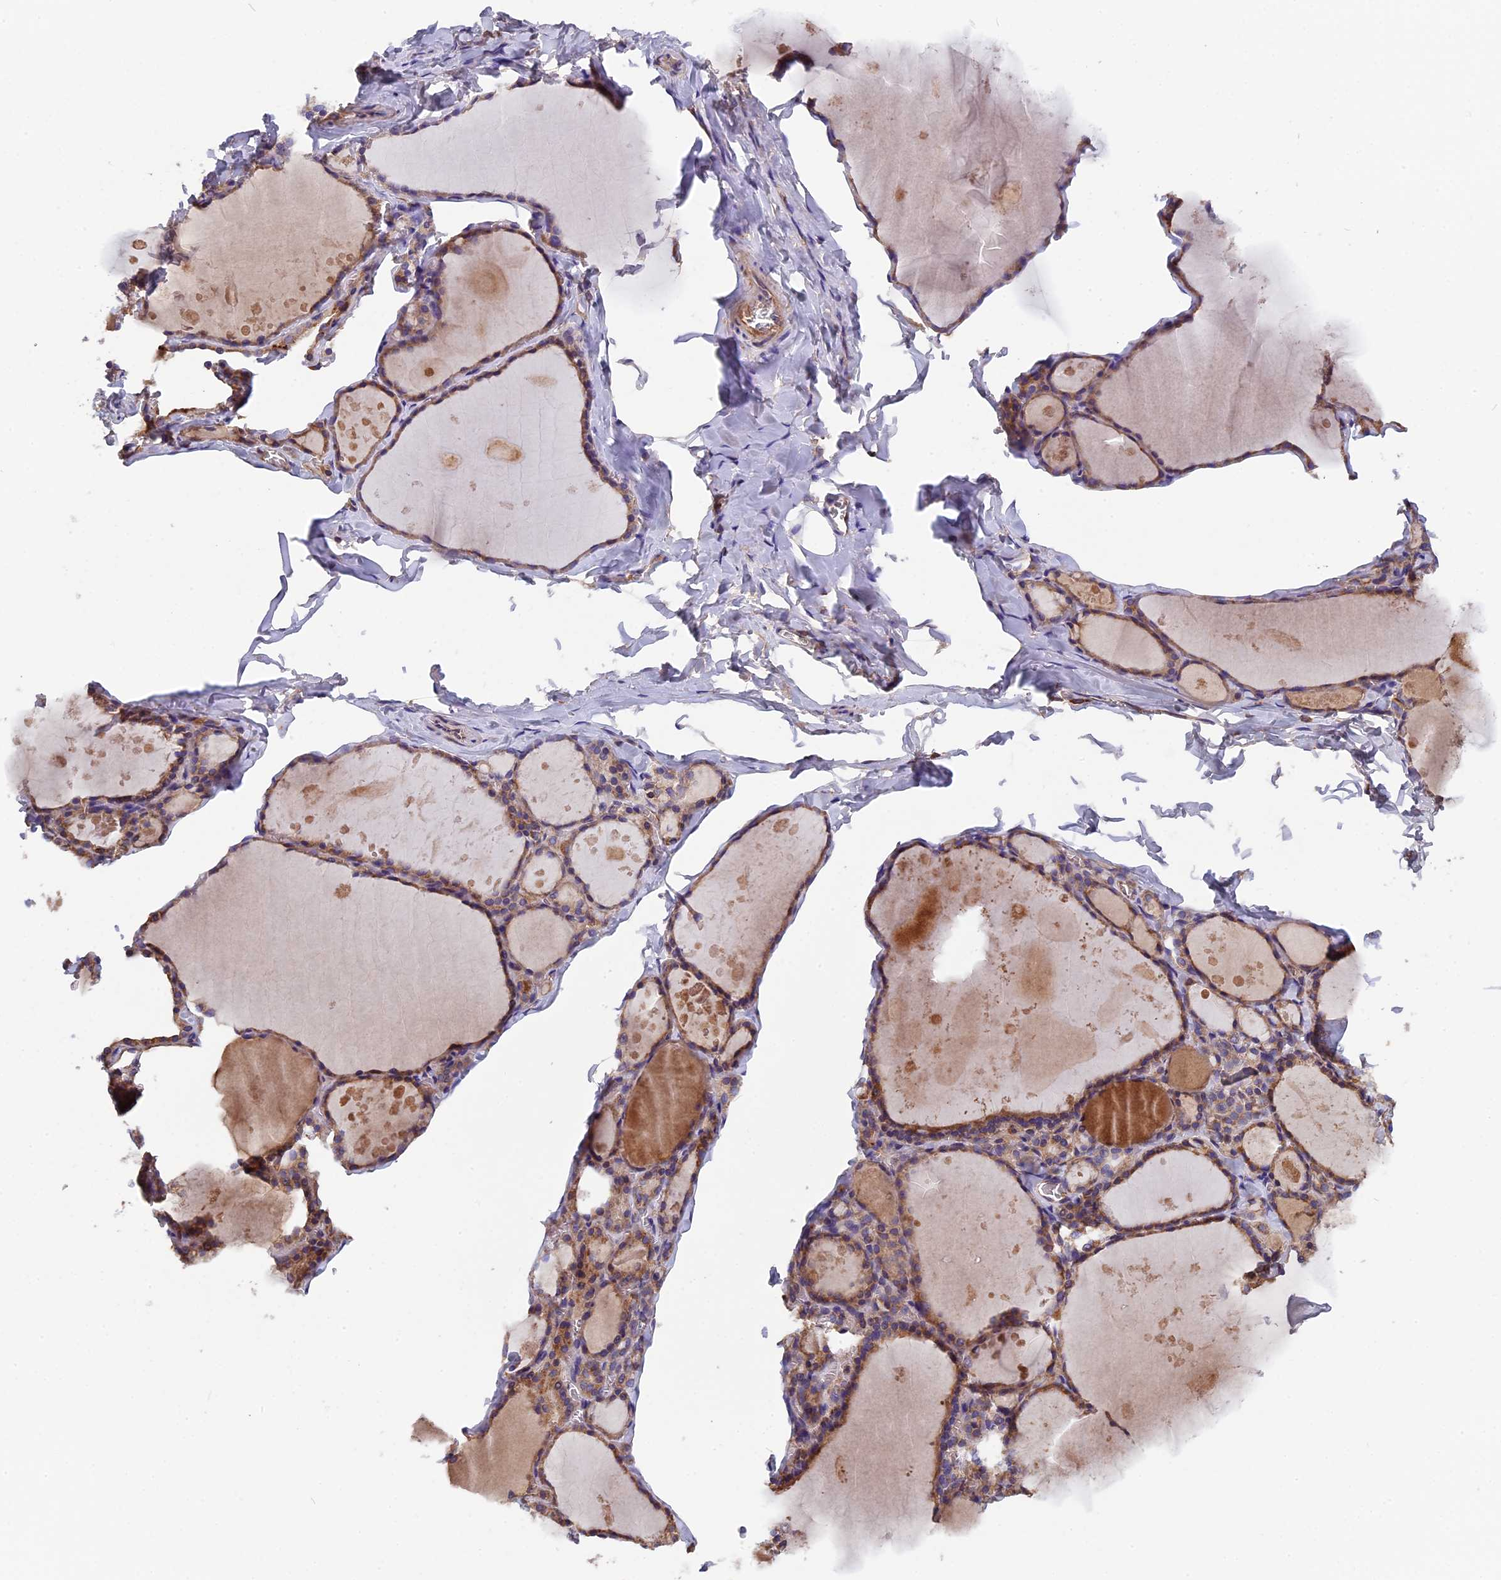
{"staining": {"intensity": "moderate", "quantity": ">75%", "location": "cytoplasmic/membranous"}, "tissue": "thyroid gland", "cell_type": "Glandular cells", "image_type": "normal", "snomed": [{"axis": "morphology", "description": "Normal tissue, NOS"}, {"axis": "topography", "description": "Thyroid gland"}], "caption": "Moderate cytoplasmic/membranous positivity is identified in approximately >75% of glandular cells in unremarkable thyroid gland.", "gene": "CCDC153", "patient": {"sex": "male", "age": 56}}